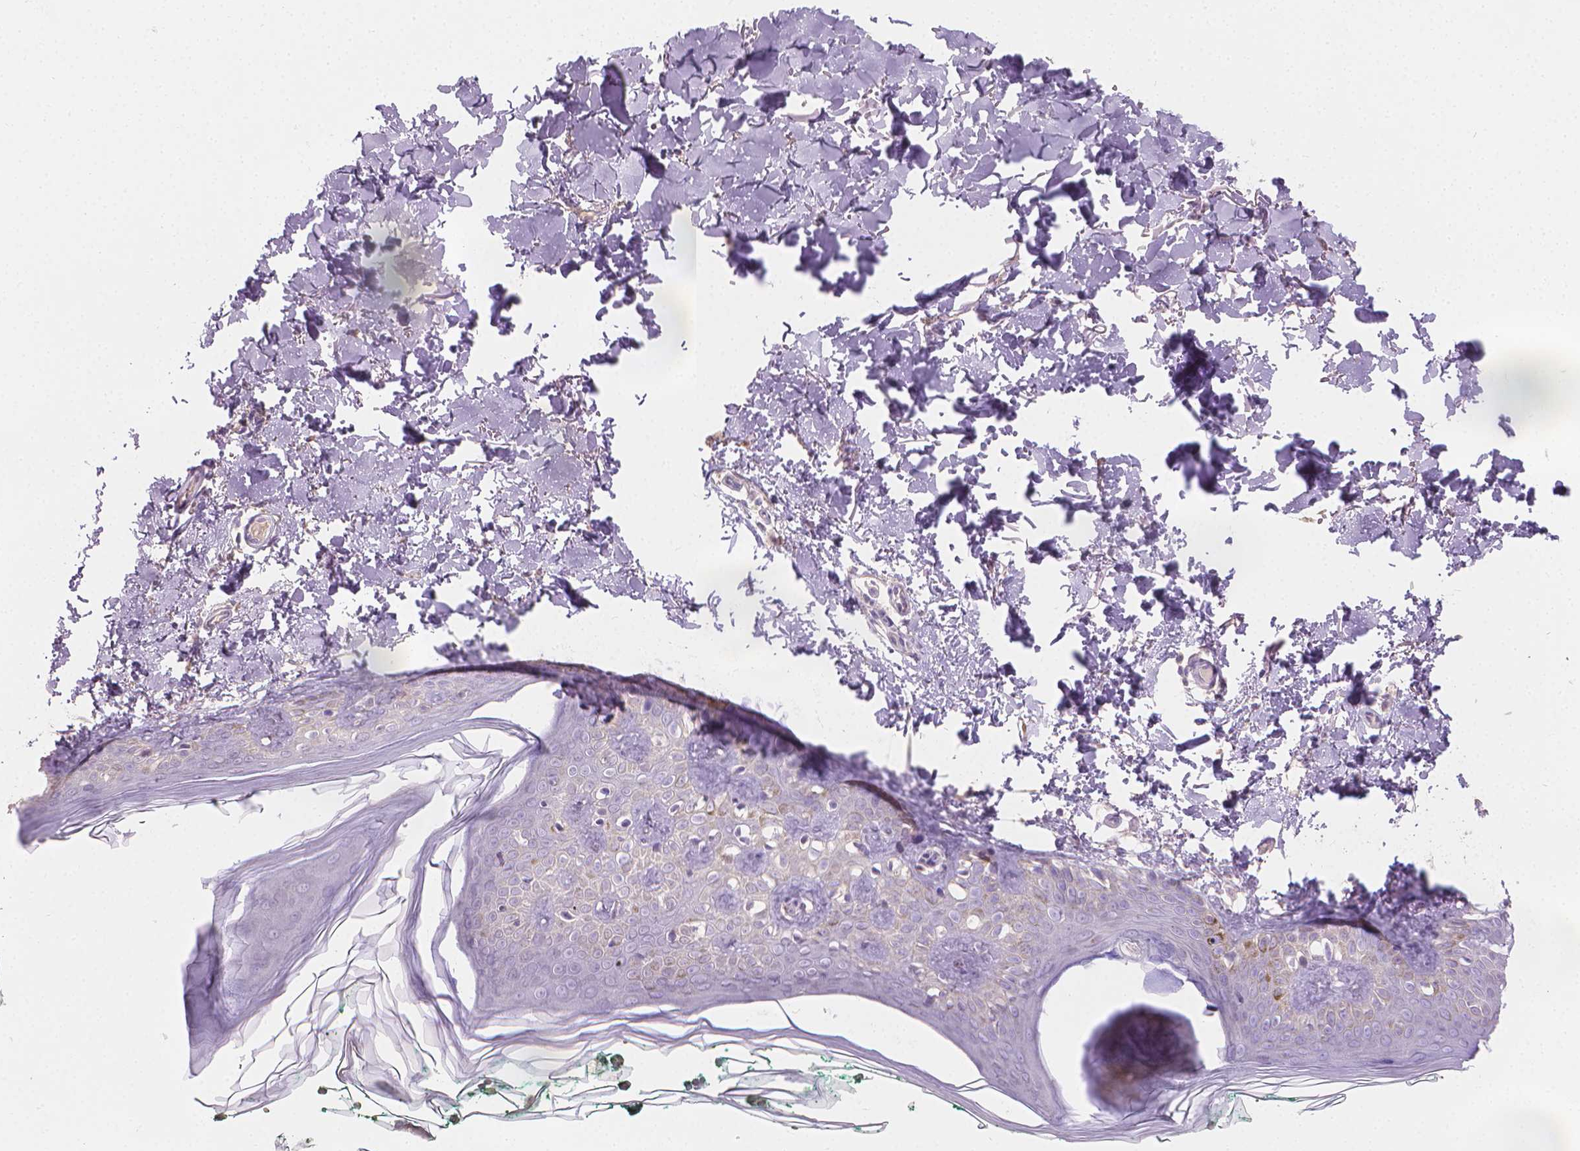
{"staining": {"intensity": "negative", "quantity": "none", "location": "none"}, "tissue": "skin", "cell_type": "Fibroblasts", "image_type": "normal", "snomed": [{"axis": "morphology", "description": "Normal tissue, NOS"}, {"axis": "topography", "description": "Skin"}, {"axis": "topography", "description": "Peripheral nerve tissue"}], "caption": "This histopathology image is of normal skin stained with immunohistochemistry (IHC) to label a protein in brown with the nuclei are counter-stained blue. There is no expression in fibroblasts.", "gene": "CABCOCO1", "patient": {"sex": "female", "age": 45}}